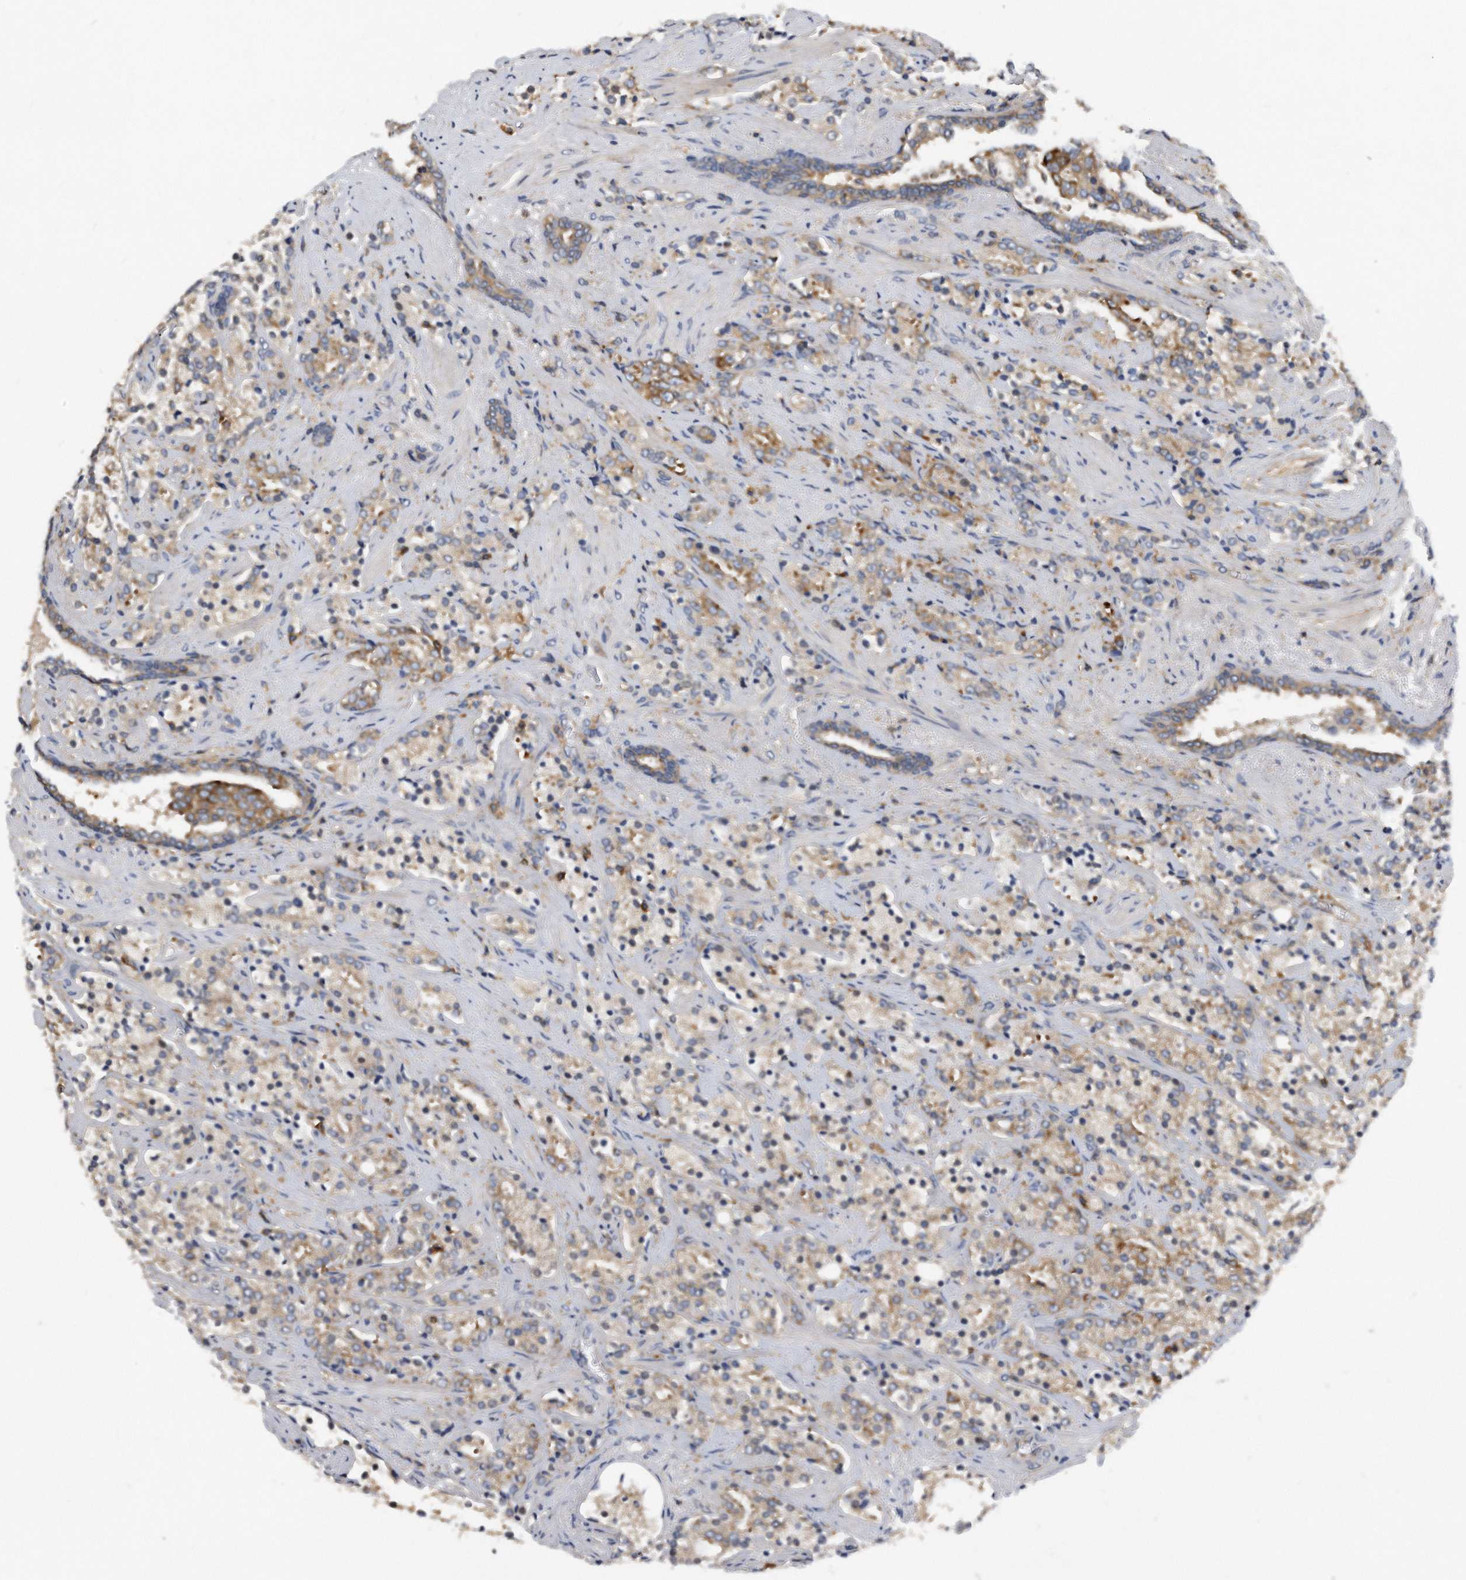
{"staining": {"intensity": "moderate", "quantity": ">75%", "location": "cytoplasmic/membranous"}, "tissue": "prostate cancer", "cell_type": "Tumor cells", "image_type": "cancer", "snomed": [{"axis": "morphology", "description": "Adenocarcinoma, High grade"}, {"axis": "topography", "description": "Prostate"}], "caption": "Immunohistochemical staining of adenocarcinoma (high-grade) (prostate) exhibits medium levels of moderate cytoplasmic/membranous protein expression in approximately >75% of tumor cells. The protein of interest is shown in brown color, while the nuclei are stained blue.", "gene": "ATG5", "patient": {"sex": "male", "age": 71}}